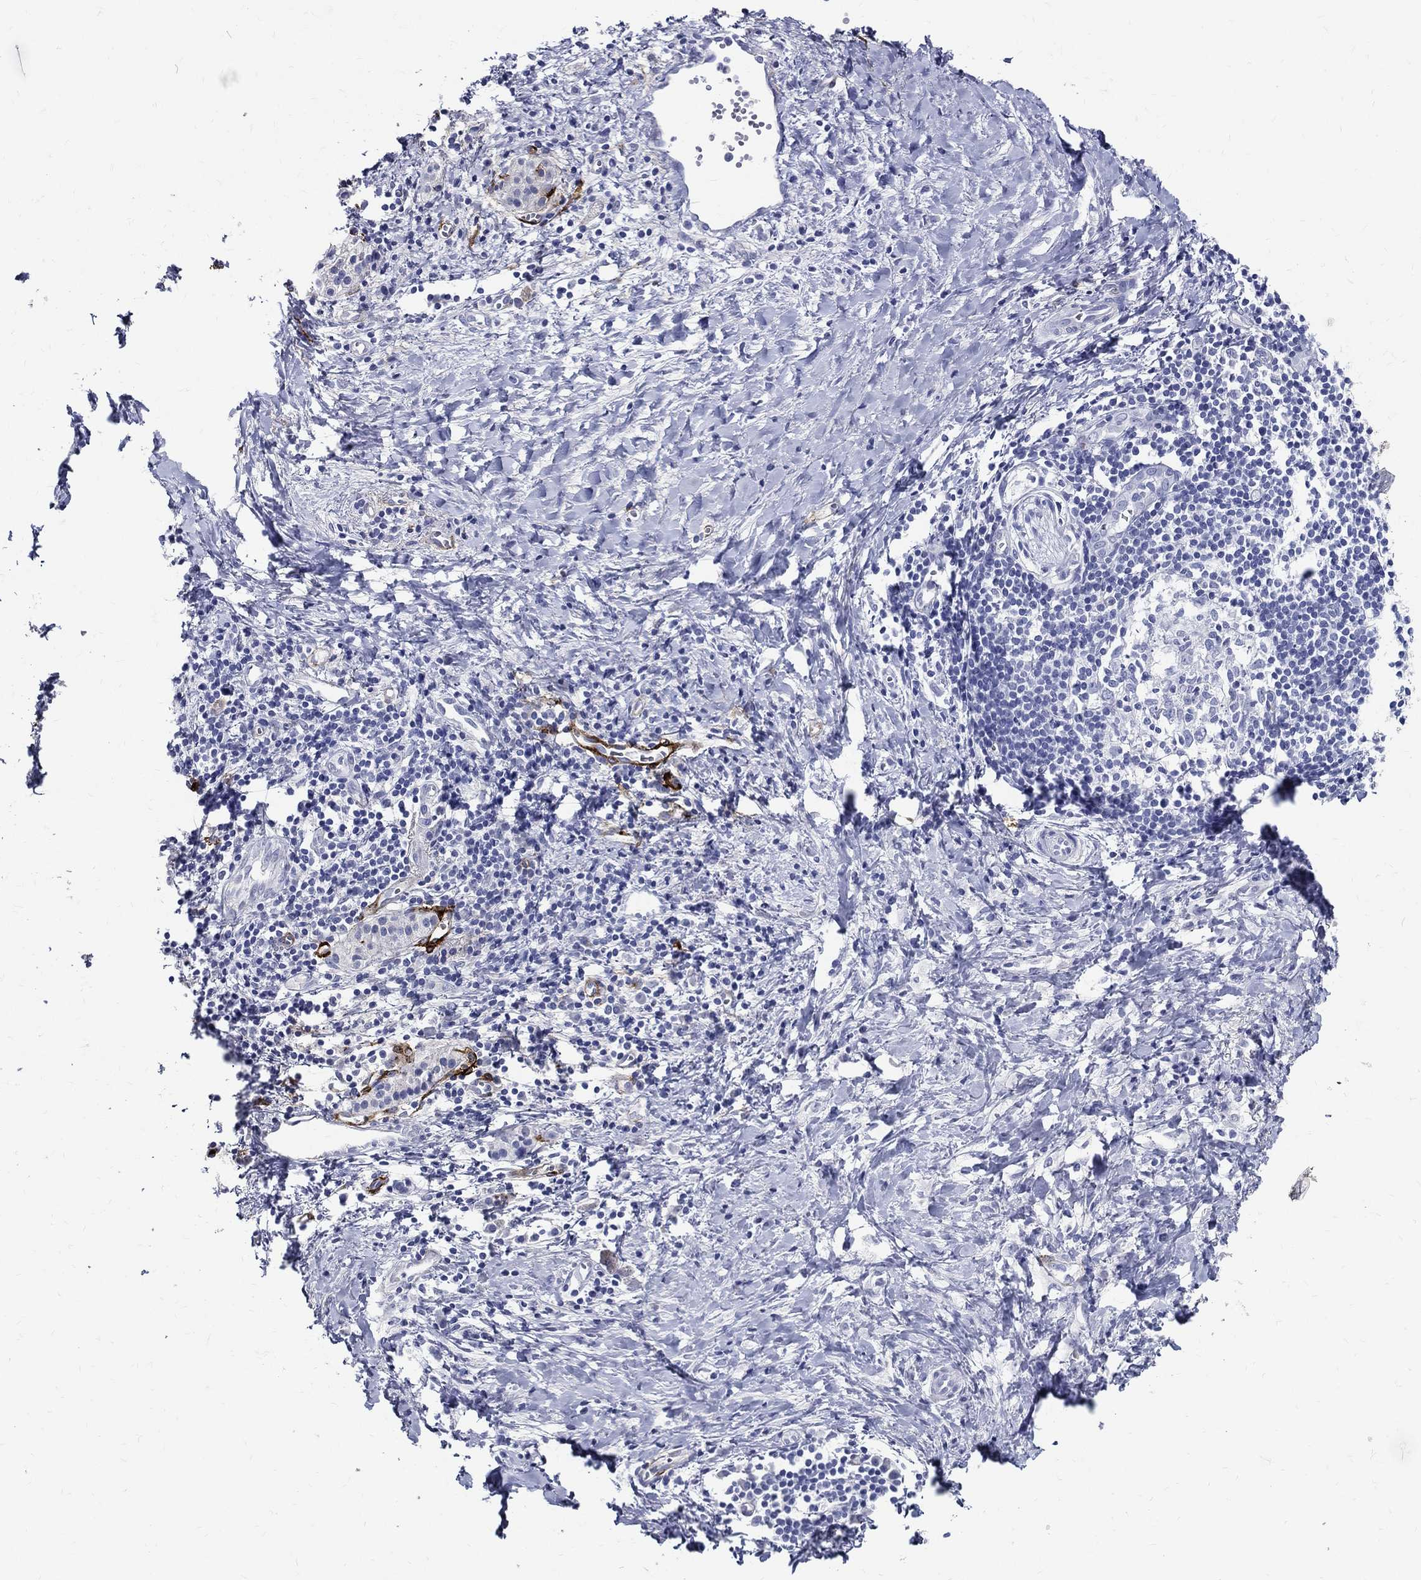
{"staining": {"intensity": "negative", "quantity": "none", "location": "none"}, "tissue": "soft tissue", "cell_type": "Fibroblasts", "image_type": "normal", "snomed": [{"axis": "morphology", "description": "Normal tissue, NOS"}, {"axis": "morphology", "description": "Adenocarcinoma, NOS"}, {"axis": "topography", "description": "Pancreas"}, {"axis": "topography", "description": "Peripheral nerve tissue"}], "caption": "Immunohistochemical staining of benign soft tissue reveals no significant expression in fibroblasts.", "gene": "ACE2", "patient": {"sex": "male", "age": 61}}